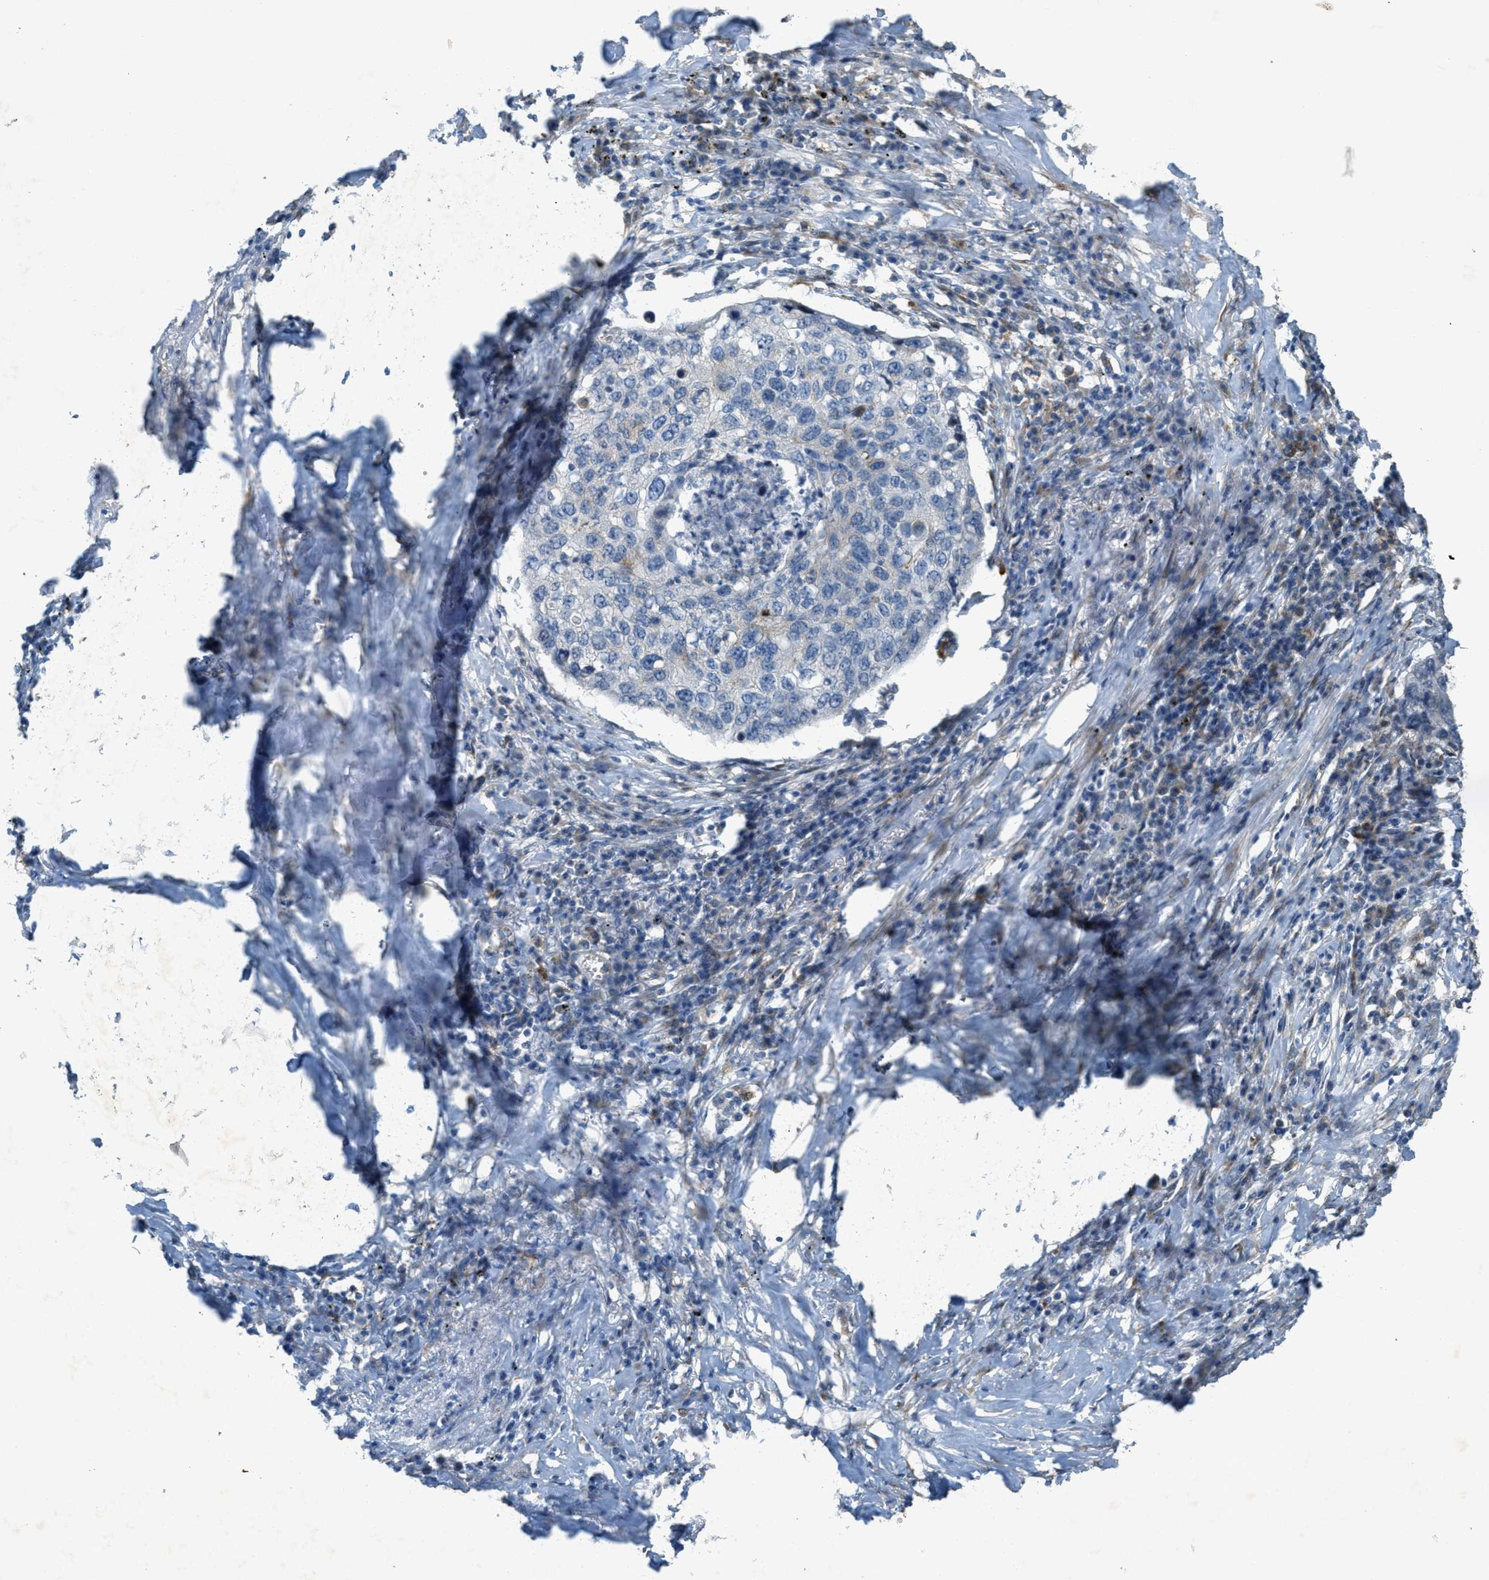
{"staining": {"intensity": "negative", "quantity": "none", "location": "none"}, "tissue": "lung cancer", "cell_type": "Tumor cells", "image_type": "cancer", "snomed": [{"axis": "morphology", "description": "Squamous cell carcinoma, NOS"}, {"axis": "topography", "description": "Lung"}], "caption": "This is an immunohistochemistry image of lung squamous cell carcinoma. There is no positivity in tumor cells.", "gene": "ADCY5", "patient": {"sex": "female", "age": 63}}